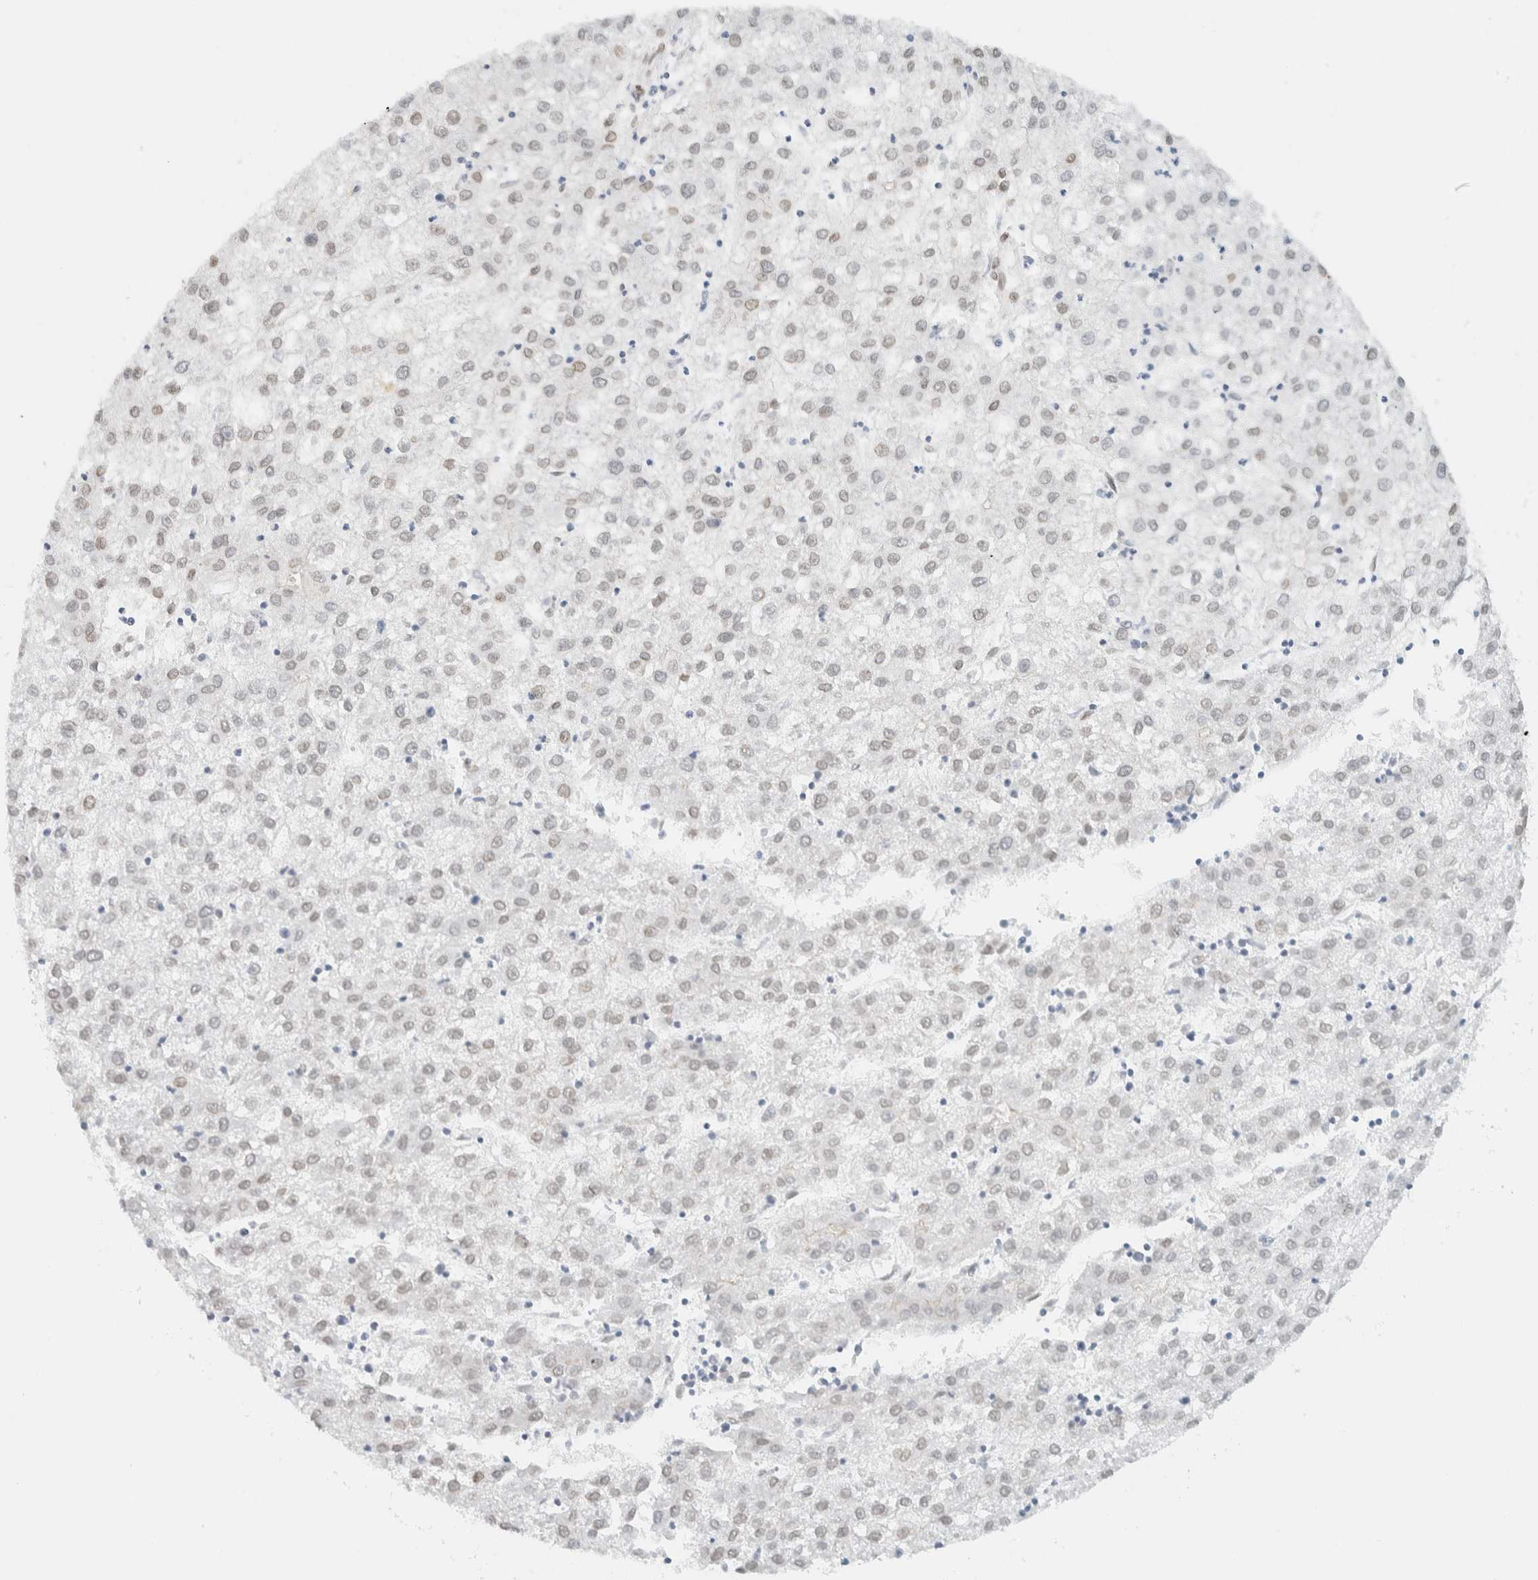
{"staining": {"intensity": "weak", "quantity": "25%-75%", "location": "nuclear"}, "tissue": "liver cancer", "cell_type": "Tumor cells", "image_type": "cancer", "snomed": [{"axis": "morphology", "description": "Carcinoma, Hepatocellular, NOS"}, {"axis": "topography", "description": "Liver"}], "caption": "Immunohistochemical staining of human hepatocellular carcinoma (liver) demonstrates low levels of weak nuclear protein expression in approximately 25%-75% of tumor cells. (DAB (3,3'-diaminobenzidine) IHC, brown staining for protein, blue staining for nuclei).", "gene": "C1QTNF12", "patient": {"sex": "male", "age": 72}}